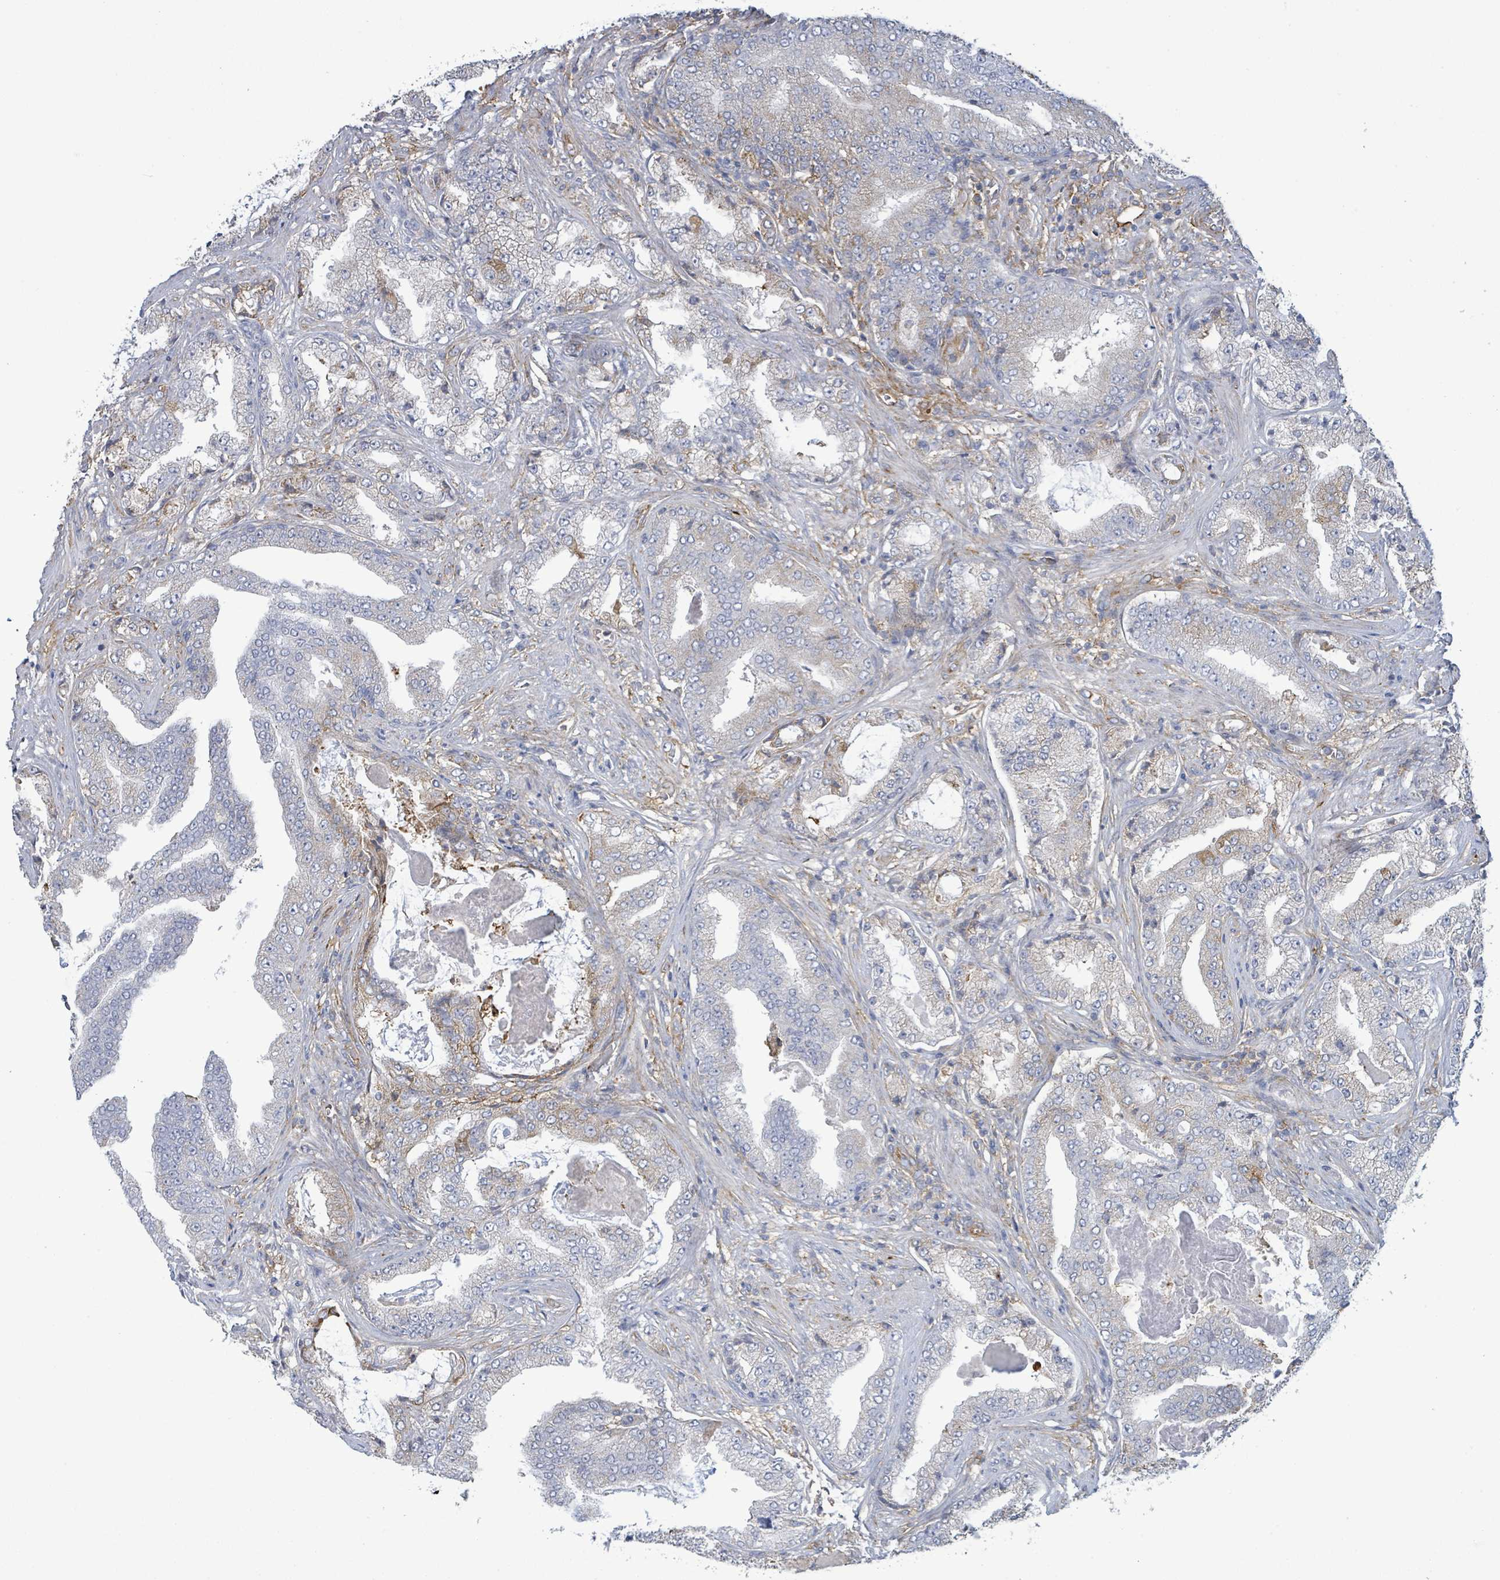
{"staining": {"intensity": "negative", "quantity": "none", "location": "none"}, "tissue": "prostate cancer", "cell_type": "Tumor cells", "image_type": "cancer", "snomed": [{"axis": "morphology", "description": "Adenocarcinoma, High grade"}, {"axis": "topography", "description": "Prostate"}], "caption": "A high-resolution histopathology image shows immunohistochemistry staining of prostate cancer (high-grade adenocarcinoma), which exhibits no significant positivity in tumor cells.", "gene": "EGFL7", "patient": {"sex": "male", "age": 68}}